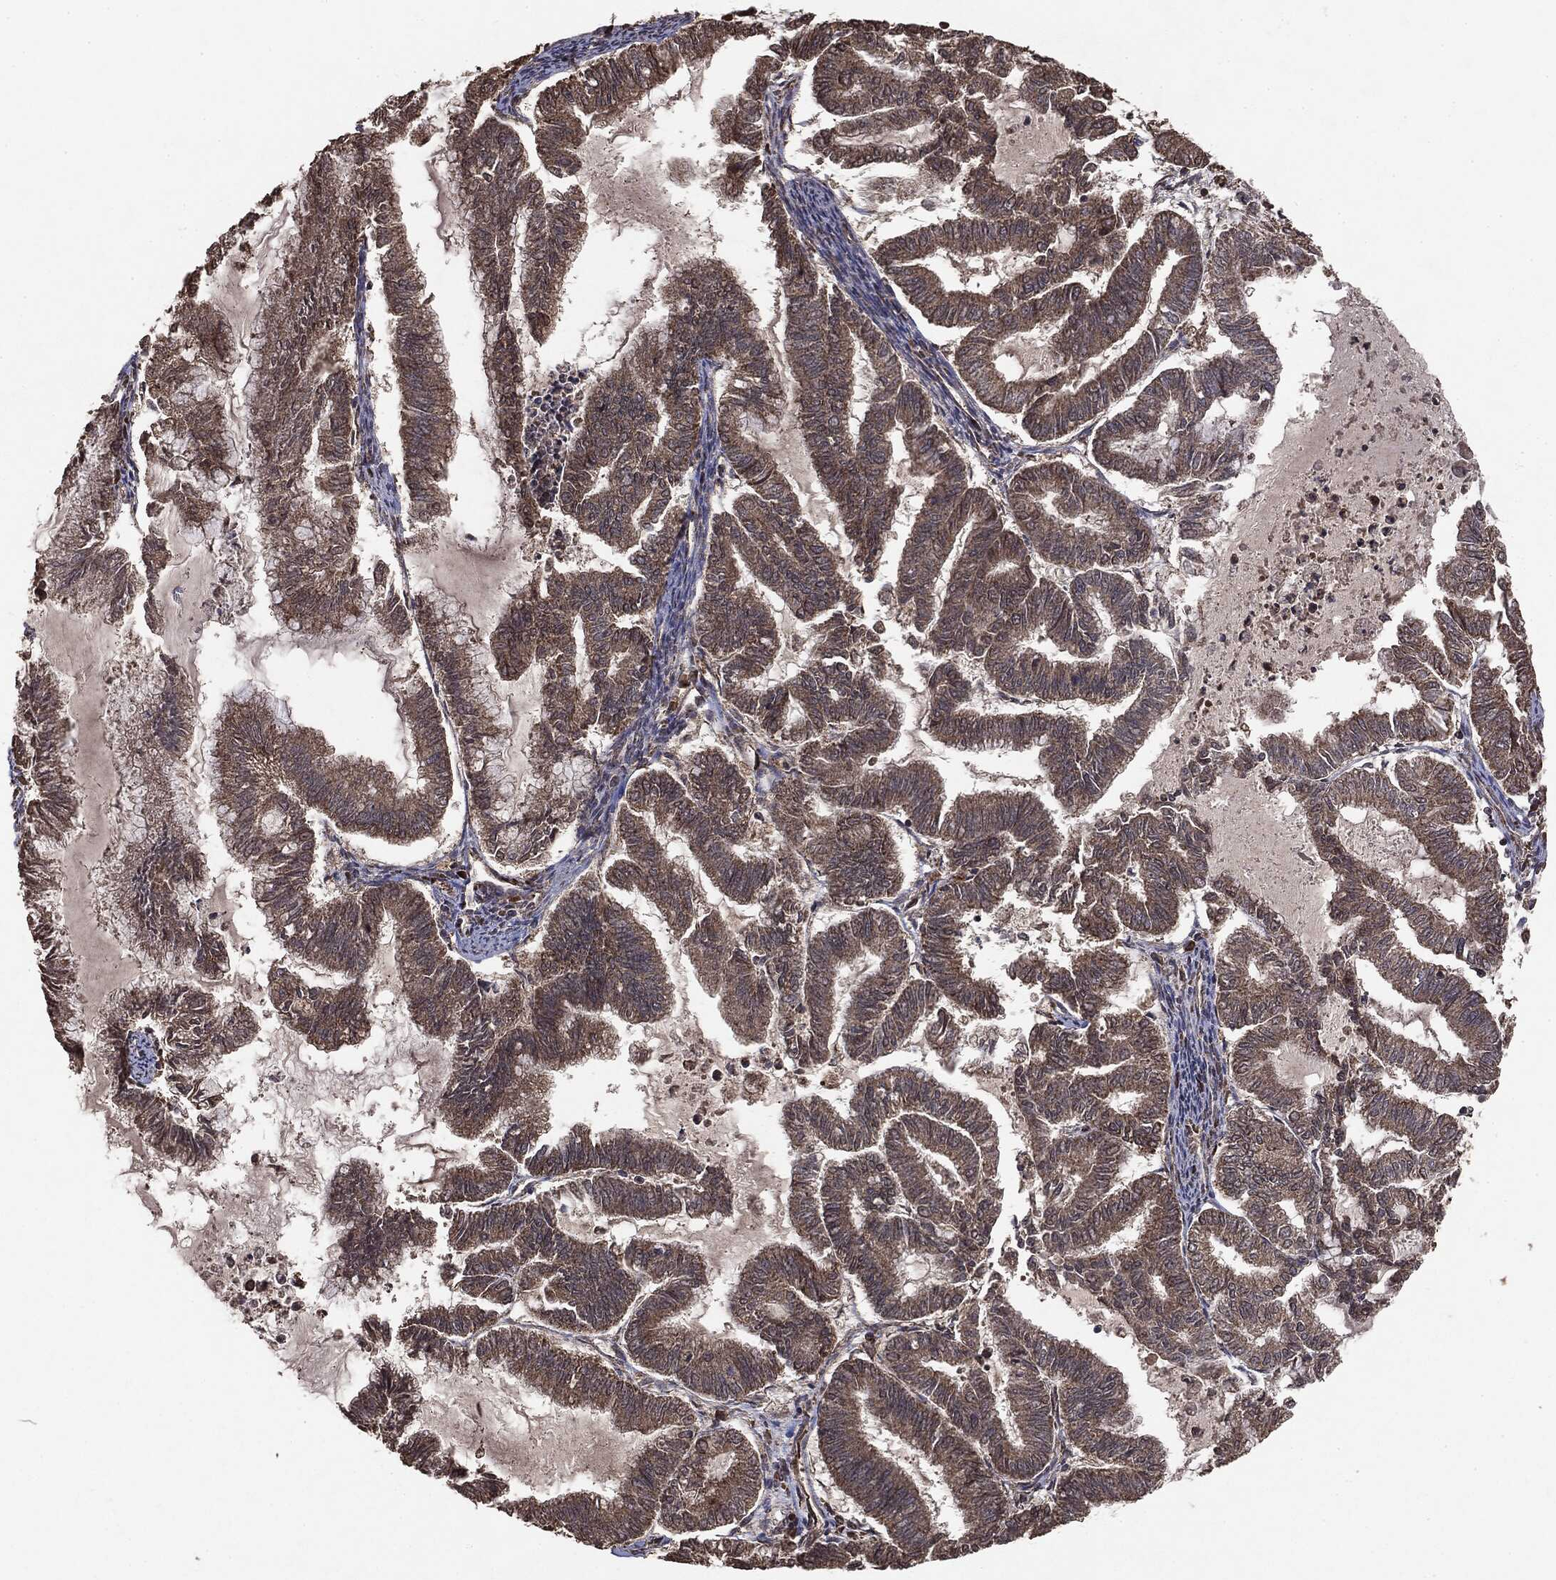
{"staining": {"intensity": "moderate", "quantity": ">75%", "location": "cytoplasmic/membranous"}, "tissue": "endometrial cancer", "cell_type": "Tumor cells", "image_type": "cancer", "snomed": [{"axis": "morphology", "description": "Adenocarcinoma, NOS"}, {"axis": "topography", "description": "Endometrium"}], "caption": "Immunohistochemistry (IHC) histopathology image of neoplastic tissue: human adenocarcinoma (endometrial) stained using immunohistochemistry displays medium levels of moderate protein expression localized specifically in the cytoplasmic/membranous of tumor cells, appearing as a cytoplasmic/membranous brown color.", "gene": "MTOR", "patient": {"sex": "female", "age": 79}}